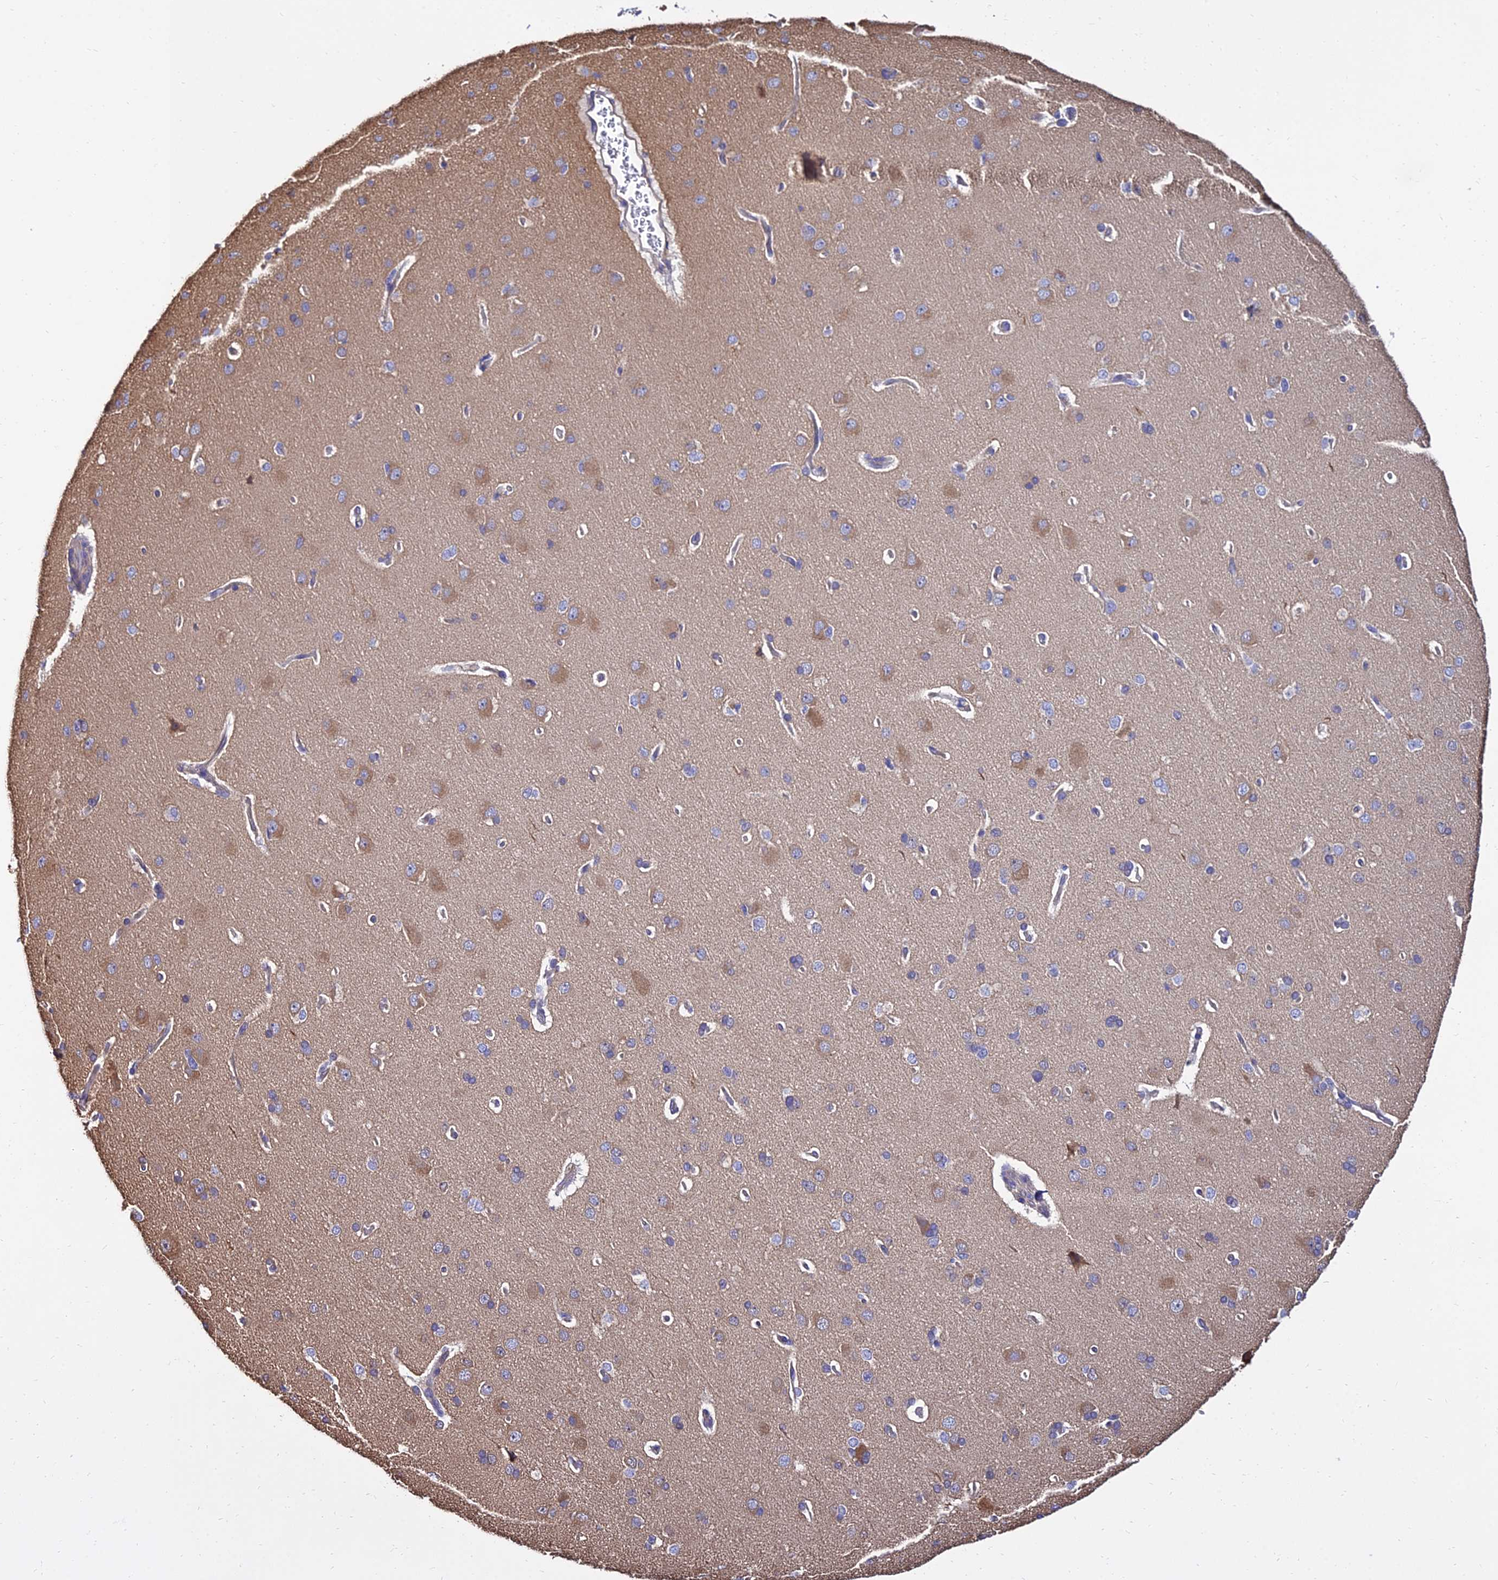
{"staining": {"intensity": "weak", "quantity": "<25%", "location": "cytoplasmic/membranous"}, "tissue": "cerebral cortex", "cell_type": "Endothelial cells", "image_type": "normal", "snomed": [{"axis": "morphology", "description": "Normal tissue, NOS"}, {"axis": "topography", "description": "Cerebral cortex"}], "caption": "This is an IHC image of benign human cerebral cortex. There is no expression in endothelial cells.", "gene": "CALM1", "patient": {"sex": "male", "age": 62}}